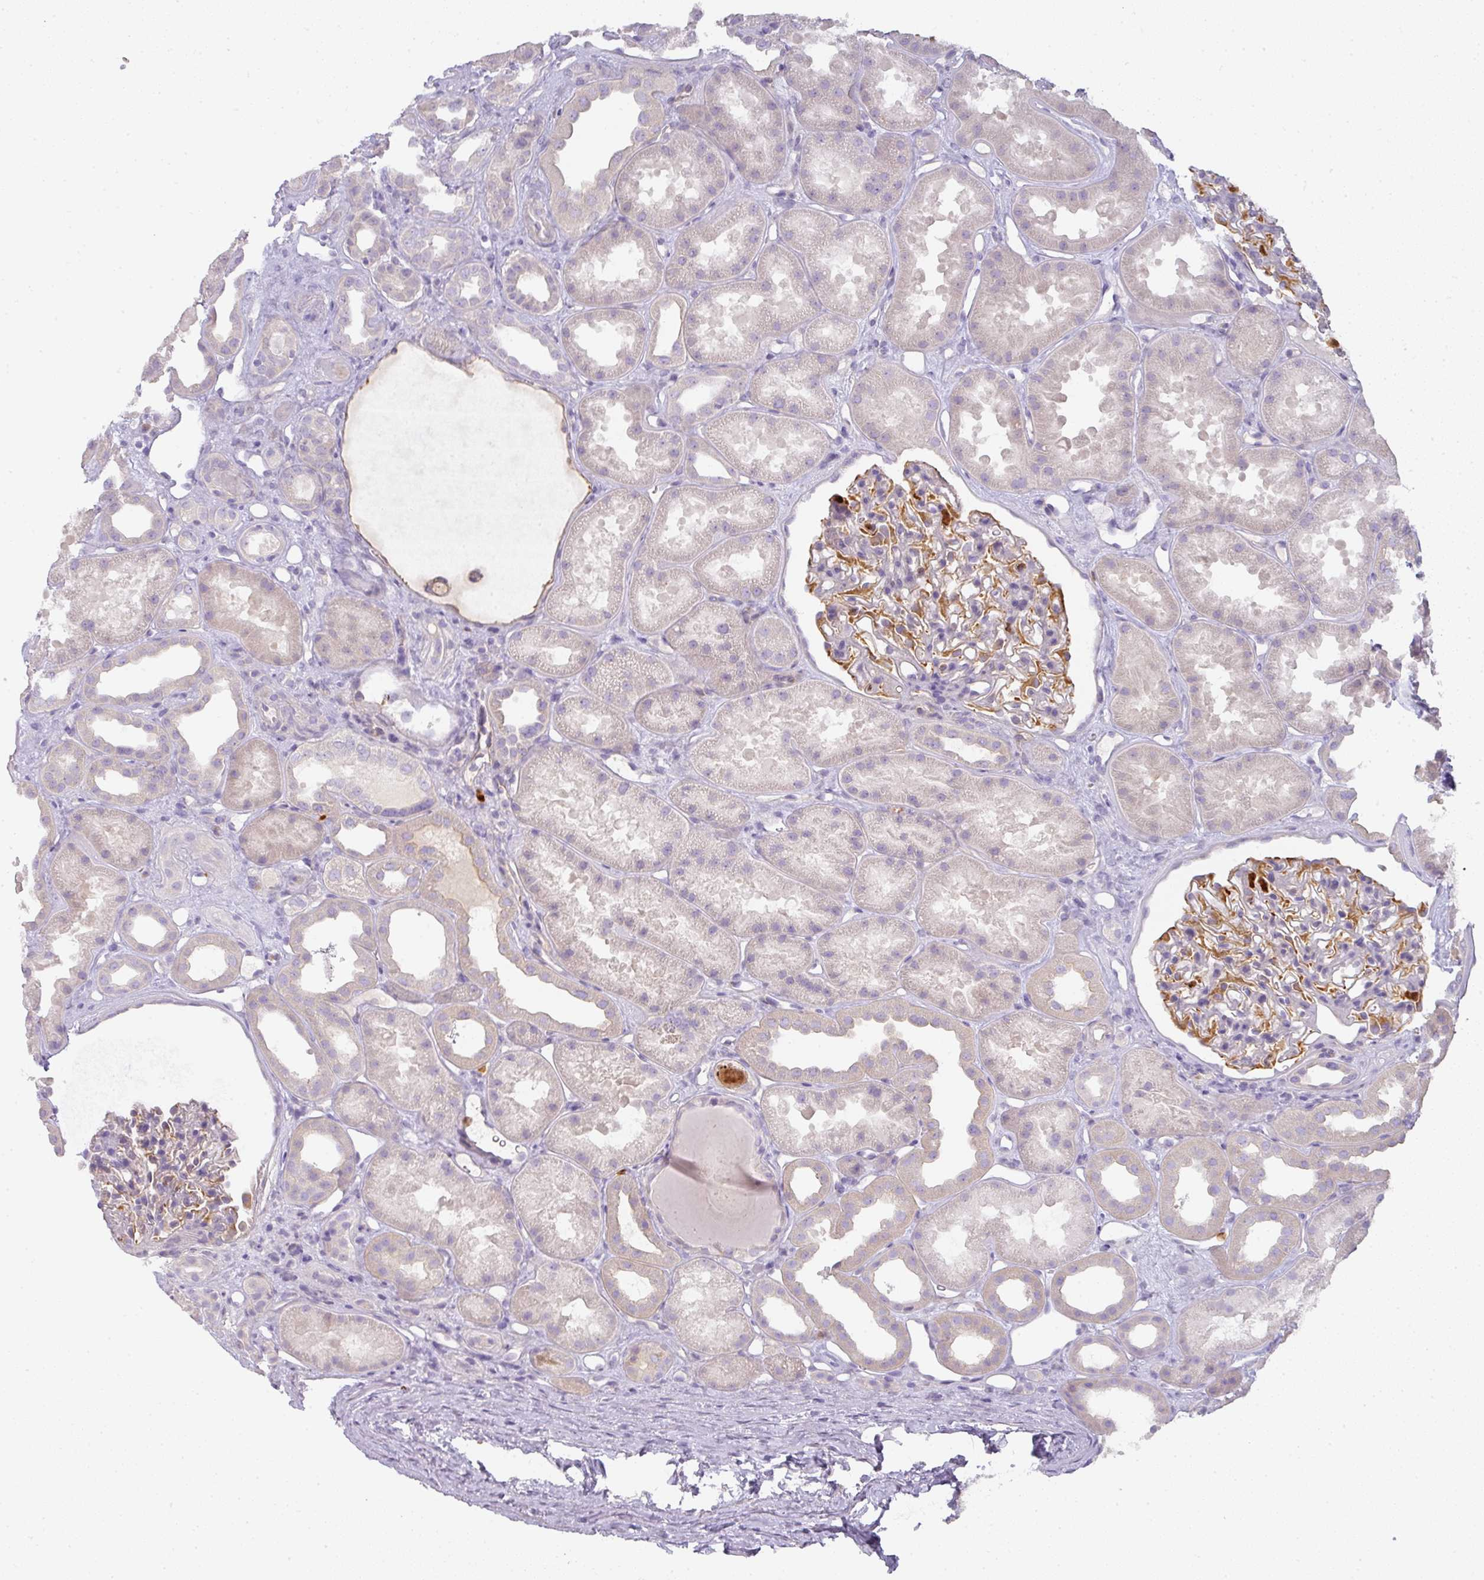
{"staining": {"intensity": "moderate", "quantity": "<25%", "location": "cytoplasmic/membranous"}, "tissue": "kidney", "cell_type": "Cells in glomeruli", "image_type": "normal", "snomed": [{"axis": "morphology", "description": "Normal tissue, NOS"}, {"axis": "topography", "description": "Kidney"}], "caption": "A brown stain highlights moderate cytoplasmic/membranous staining of a protein in cells in glomeruli of unremarkable human kidney.", "gene": "HHEX", "patient": {"sex": "male", "age": 61}}